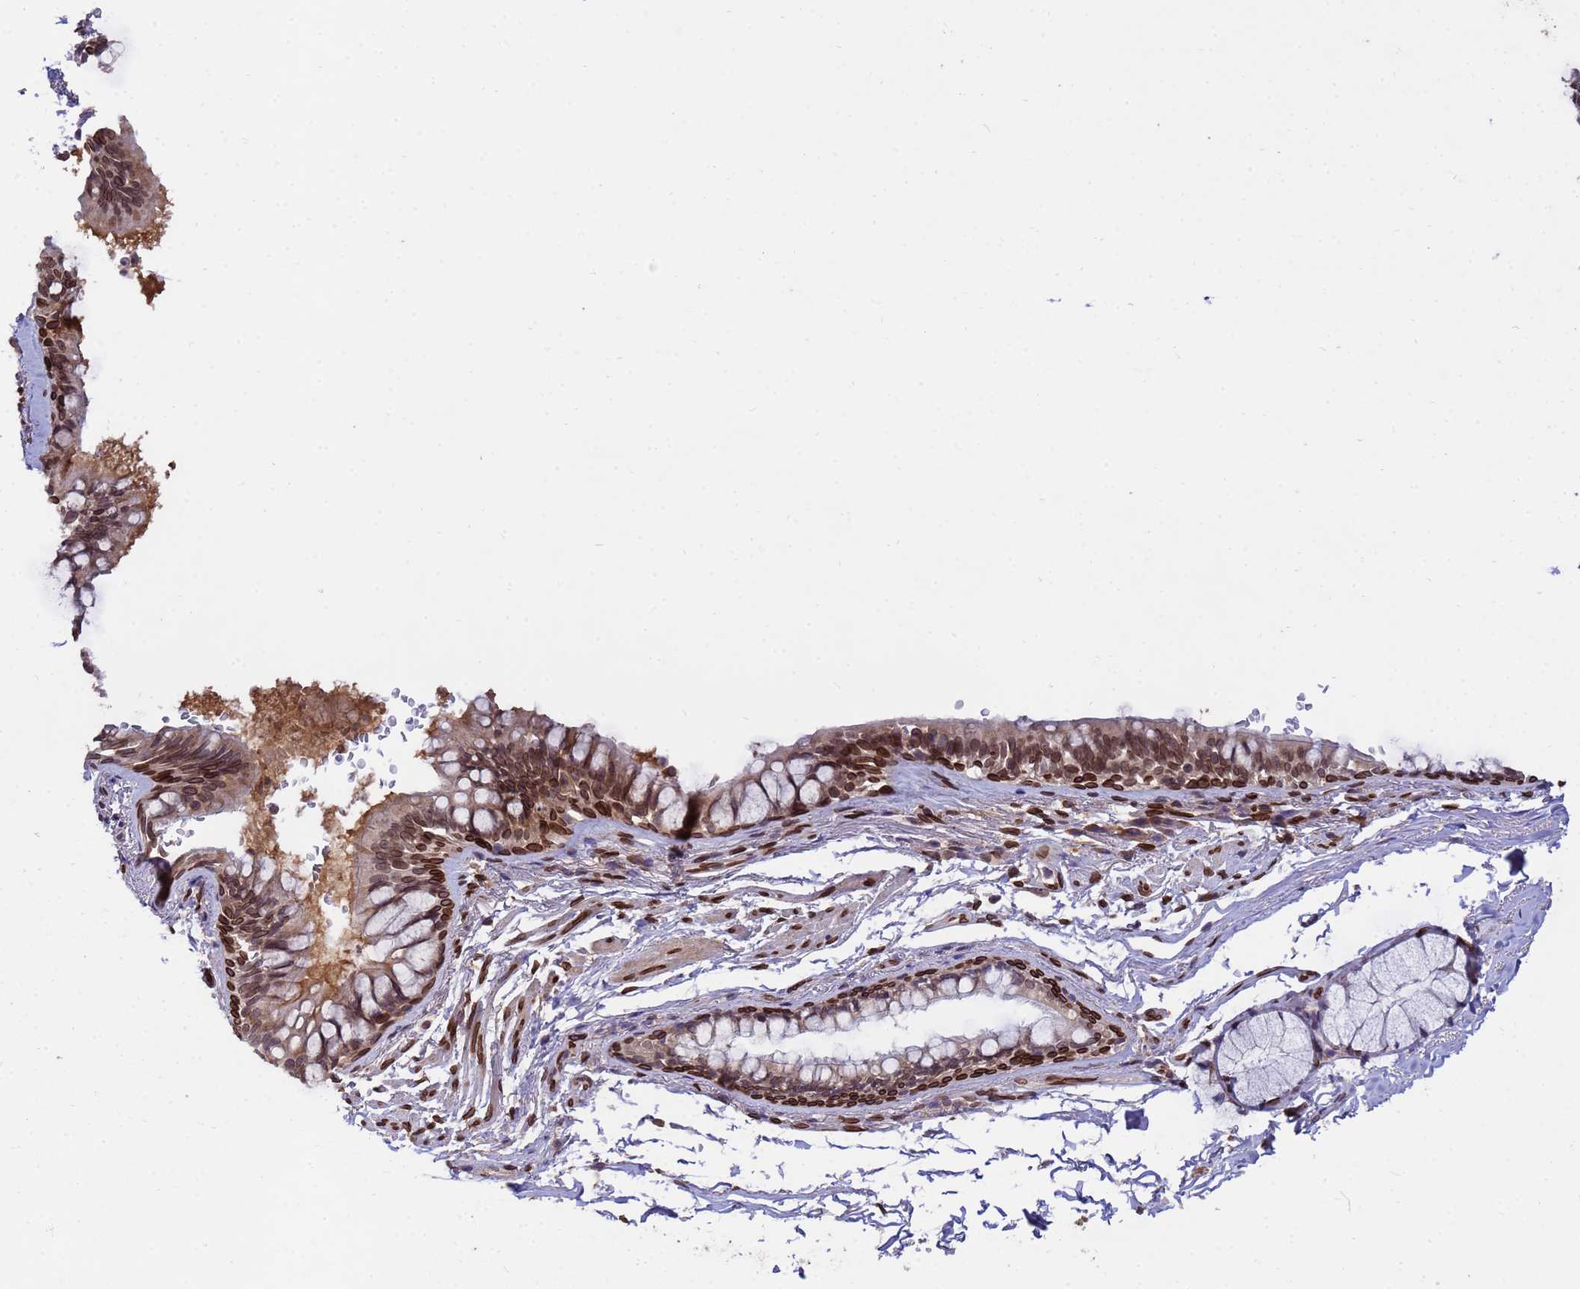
{"staining": {"intensity": "strong", "quantity": ">75%", "location": "cytoplasmic/membranous,nuclear"}, "tissue": "bronchus", "cell_type": "Respiratory epithelial cells", "image_type": "normal", "snomed": [{"axis": "morphology", "description": "Normal tissue, NOS"}, {"axis": "topography", "description": "Bronchus"}], "caption": "Immunohistochemical staining of normal human bronchus reveals strong cytoplasmic/membranous,nuclear protein staining in about >75% of respiratory epithelial cells.", "gene": "GPR135", "patient": {"sex": "male", "age": 70}}